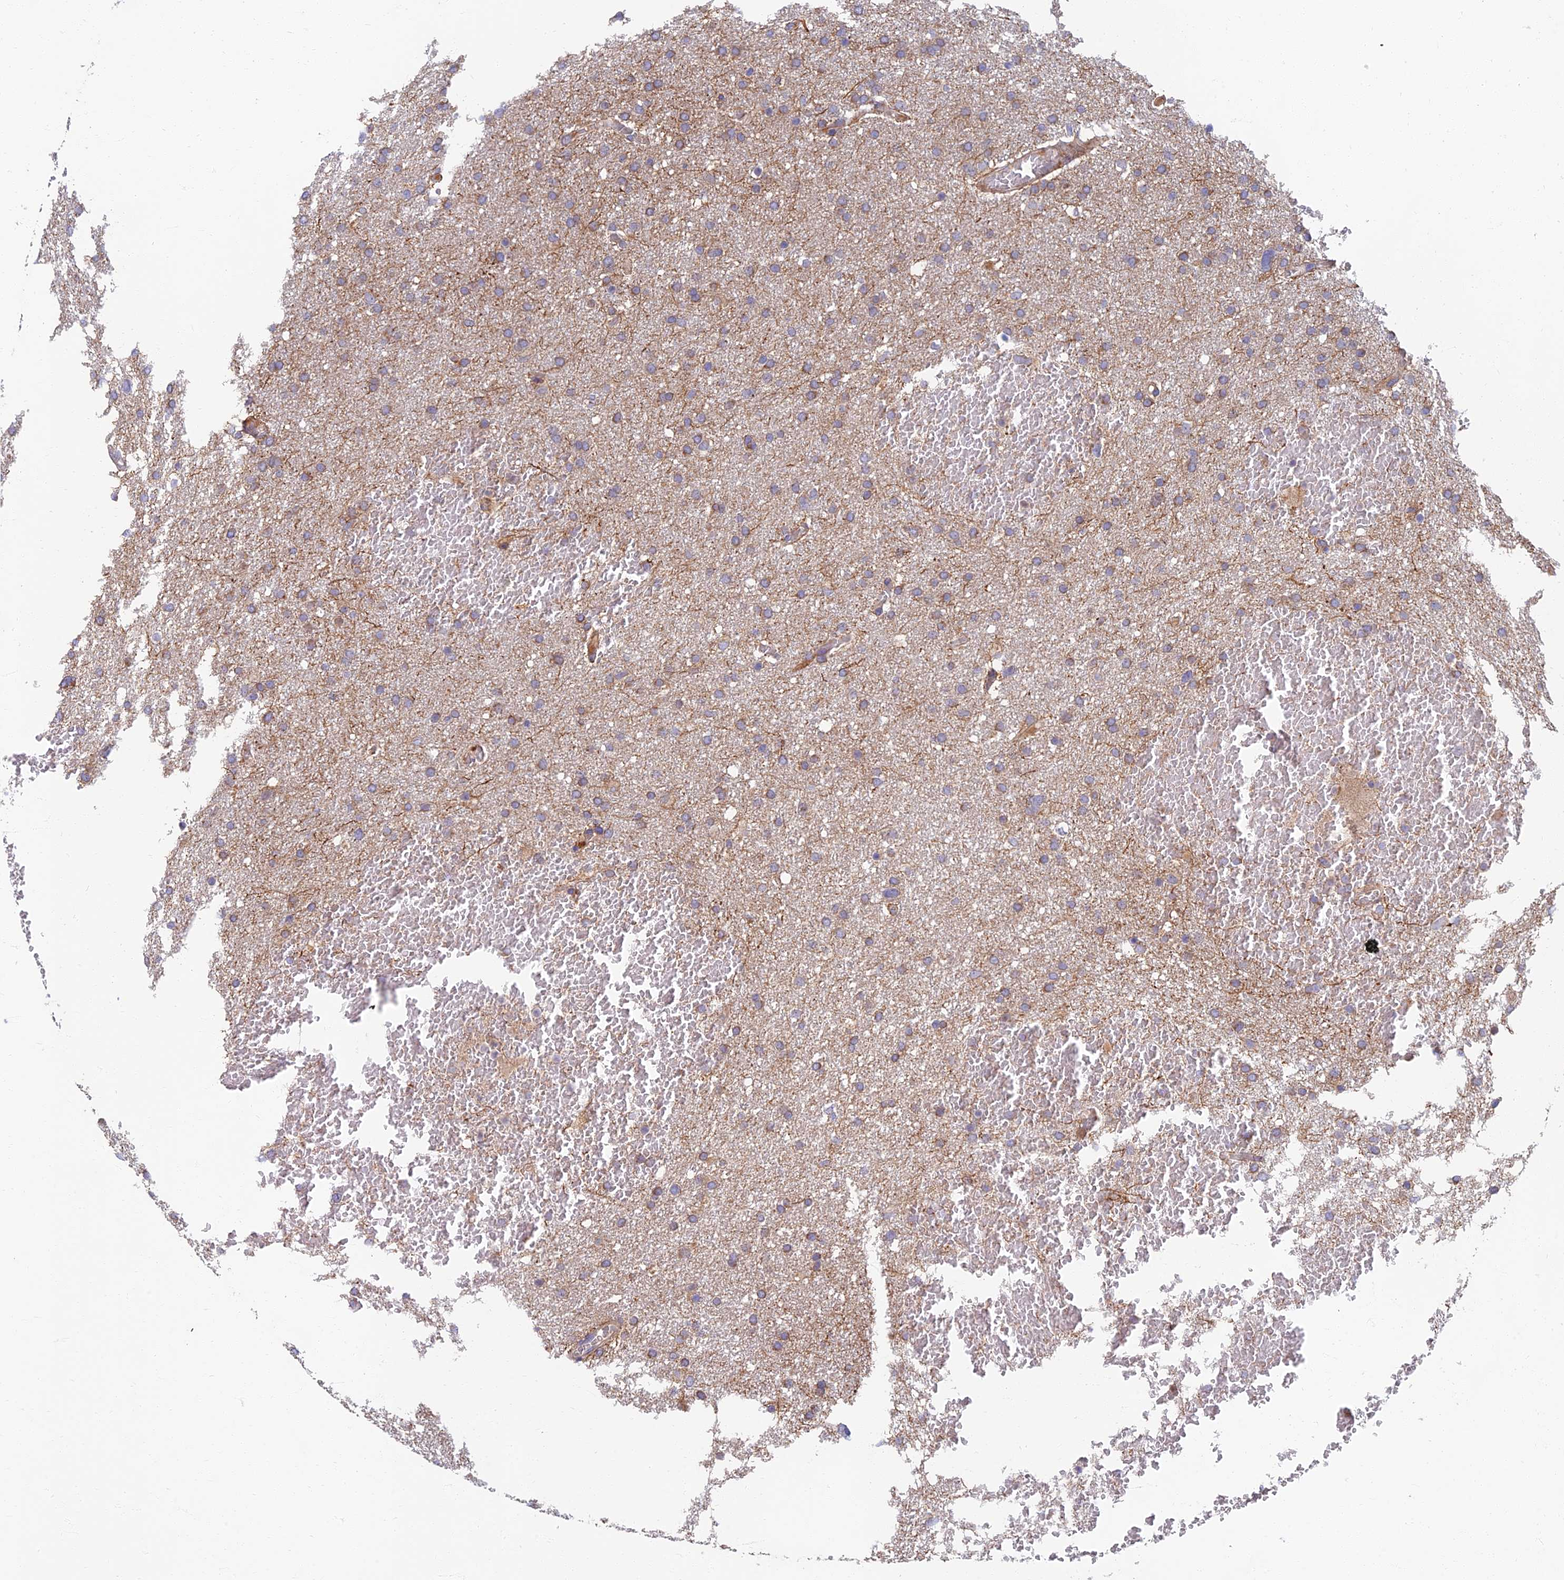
{"staining": {"intensity": "moderate", "quantity": ">75%", "location": "cytoplasmic/membranous"}, "tissue": "glioma", "cell_type": "Tumor cells", "image_type": "cancer", "snomed": [{"axis": "morphology", "description": "Glioma, malignant, High grade"}, {"axis": "topography", "description": "Cerebral cortex"}], "caption": "An immunohistochemistry photomicrograph of neoplastic tissue is shown. Protein staining in brown shows moderate cytoplasmic/membranous positivity in high-grade glioma (malignant) within tumor cells.", "gene": "SOGA1", "patient": {"sex": "female", "age": 36}}